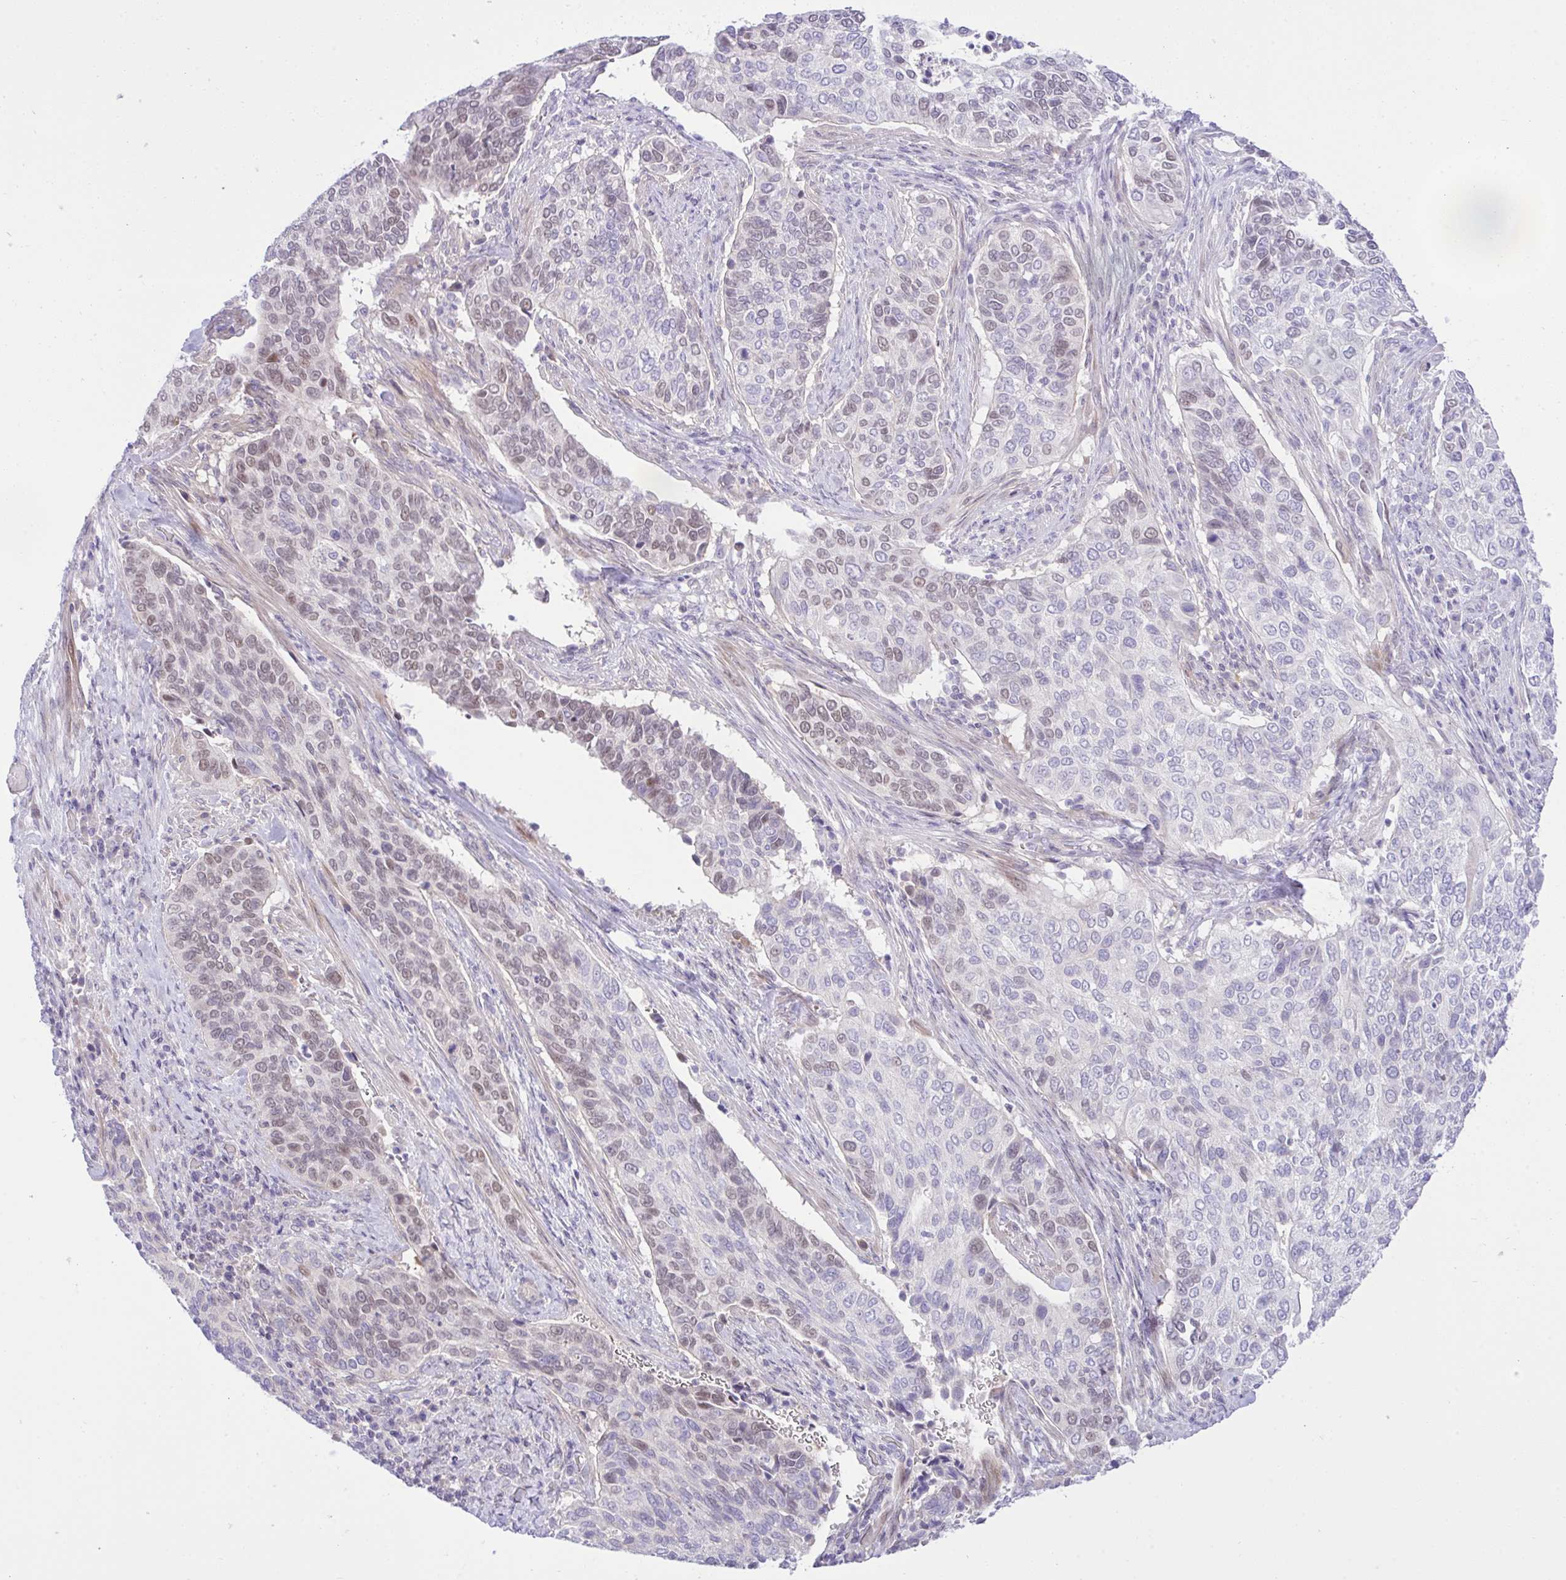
{"staining": {"intensity": "weak", "quantity": "<25%", "location": "nuclear"}, "tissue": "cervical cancer", "cell_type": "Tumor cells", "image_type": "cancer", "snomed": [{"axis": "morphology", "description": "Squamous cell carcinoma, NOS"}, {"axis": "topography", "description": "Cervix"}], "caption": "This is an immunohistochemistry (IHC) histopathology image of cervical squamous cell carcinoma. There is no staining in tumor cells.", "gene": "ZNF101", "patient": {"sex": "female", "age": 38}}